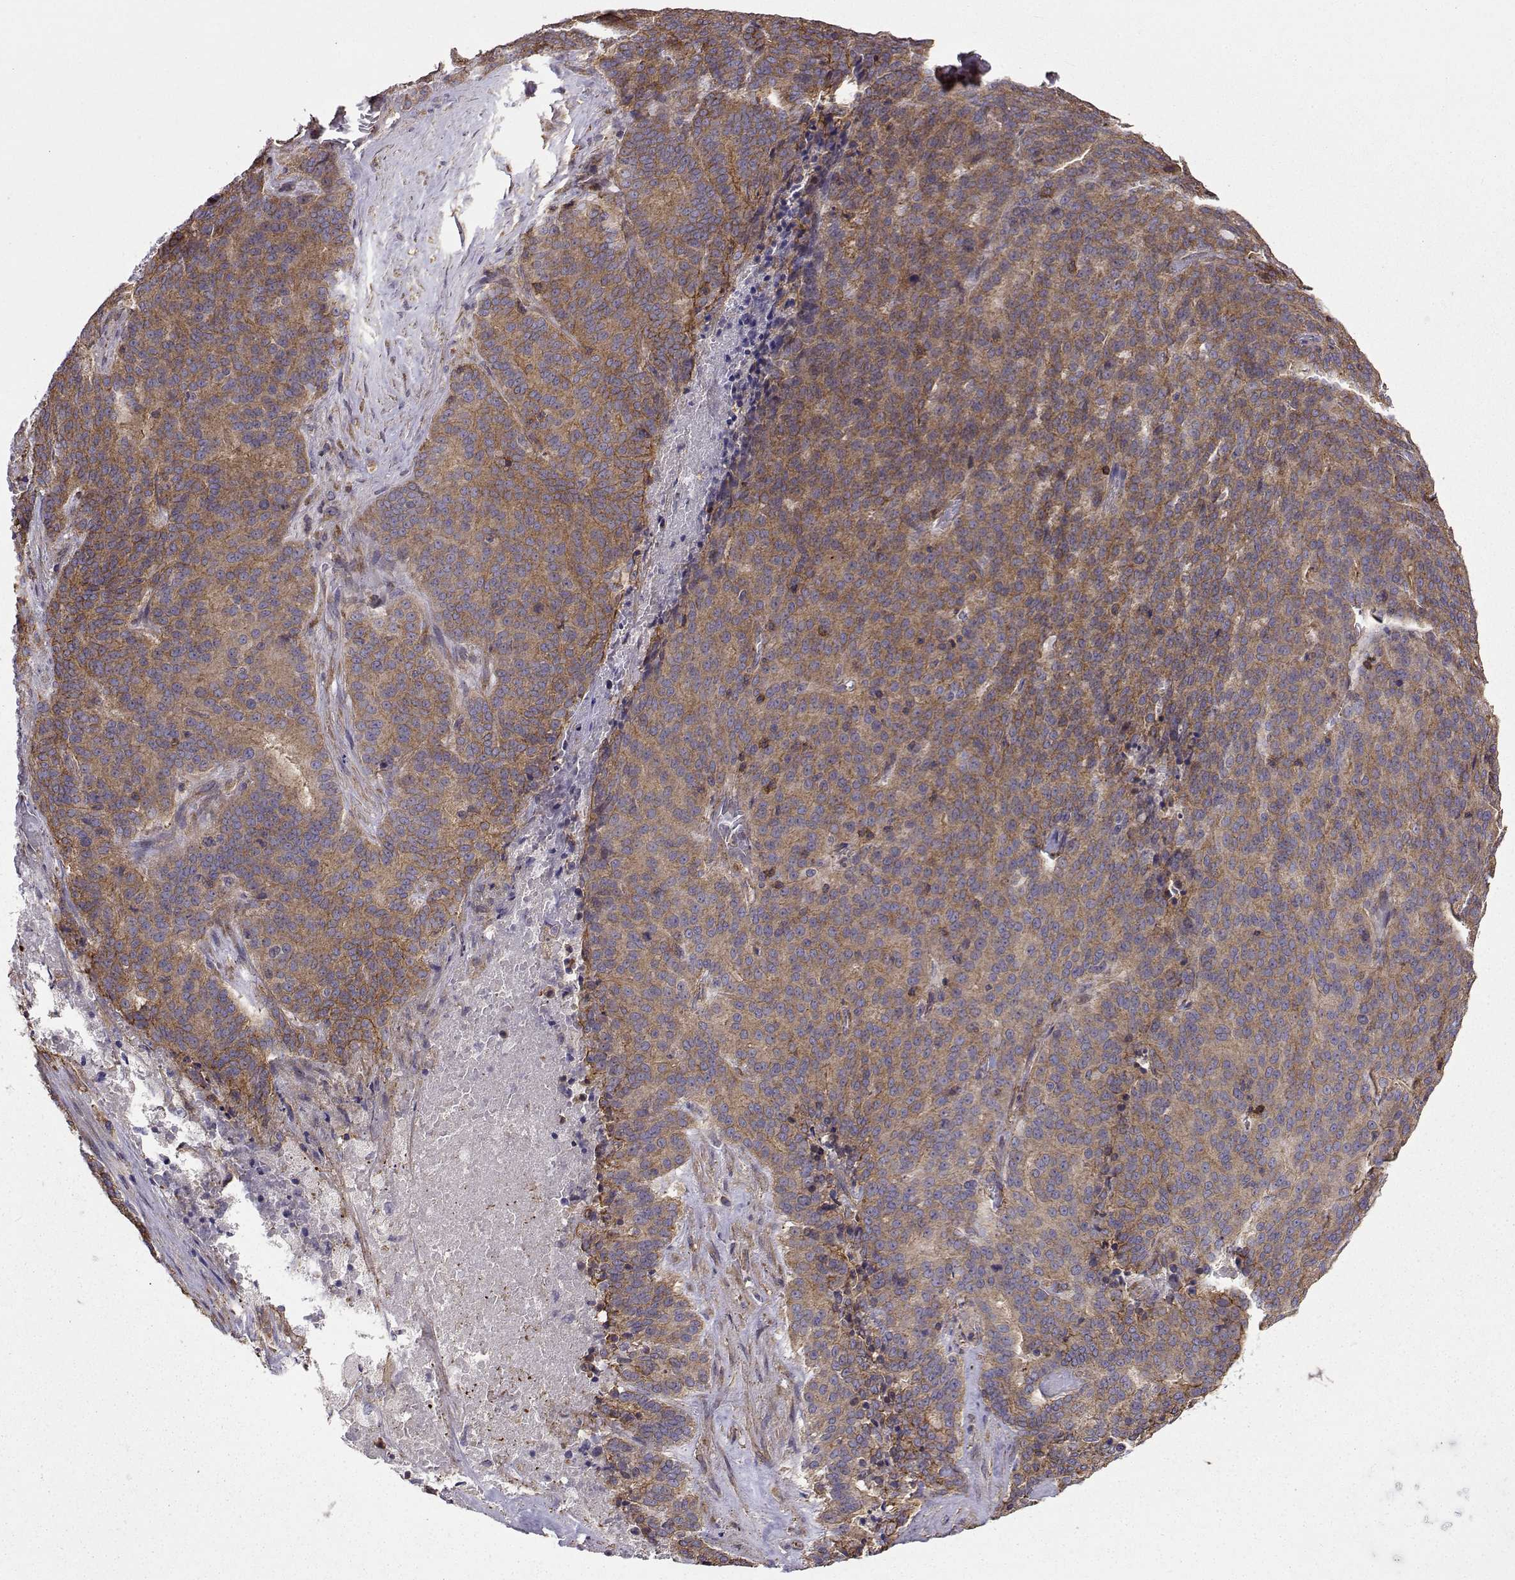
{"staining": {"intensity": "moderate", "quantity": ">75%", "location": "cytoplasmic/membranous"}, "tissue": "liver cancer", "cell_type": "Tumor cells", "image_type": "cancer", "snomed": [{"axis": "morphology", "description": "Cholangiocarcinoma"}, {"axis": "topography", "description": "Liver"}], "caption": "The image demonstrates immunohistochemical staining of liver cancer (cholangiocarcinoma). There is moderate cytoplasmic/membranous positivity is appreciated in approximately >75% of tumor cells.", "gene": "ITGB8", "patient": {"sex": "female", "age": 47}}